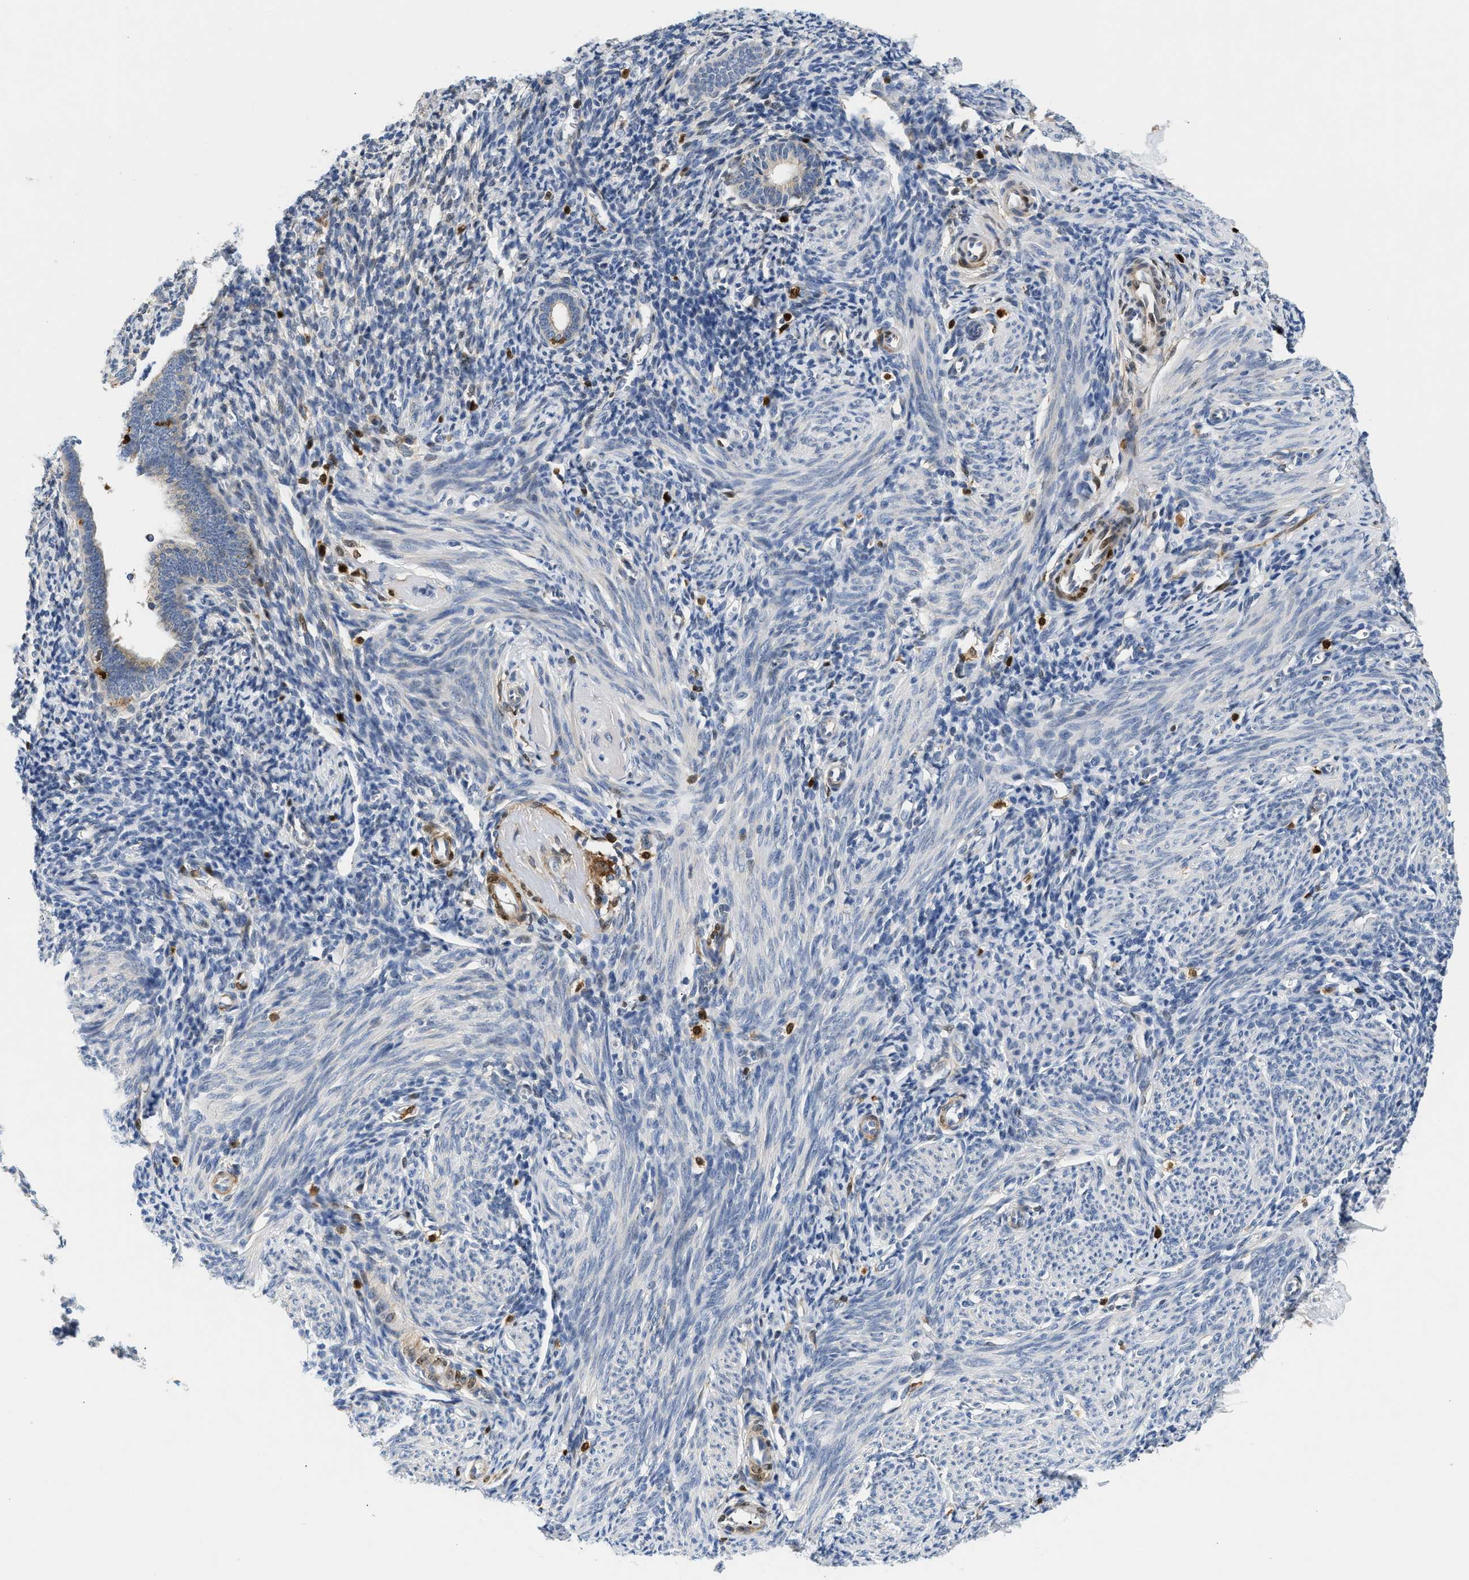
{"staining": {"intensity": "negative", "quantity": "none", "location": "none"}, "tissue": "endometrium", "cell_type": "Cells in endometrial stroma", "image_type": "normal", "snomed": [{"axis": "morphology", "description": "Normal tissue, NOS"}, {"axis": "morphology", "description": "Adenocarcinoma, NOS"}, {"axis": "topography", "description": "Endometrium"}], "caption": "The image displays no staining of cells in endometrial stroma in unremarkable endometrium.", "gene": "SLIT2", "patient": {"sex": "female", "age": 57}}